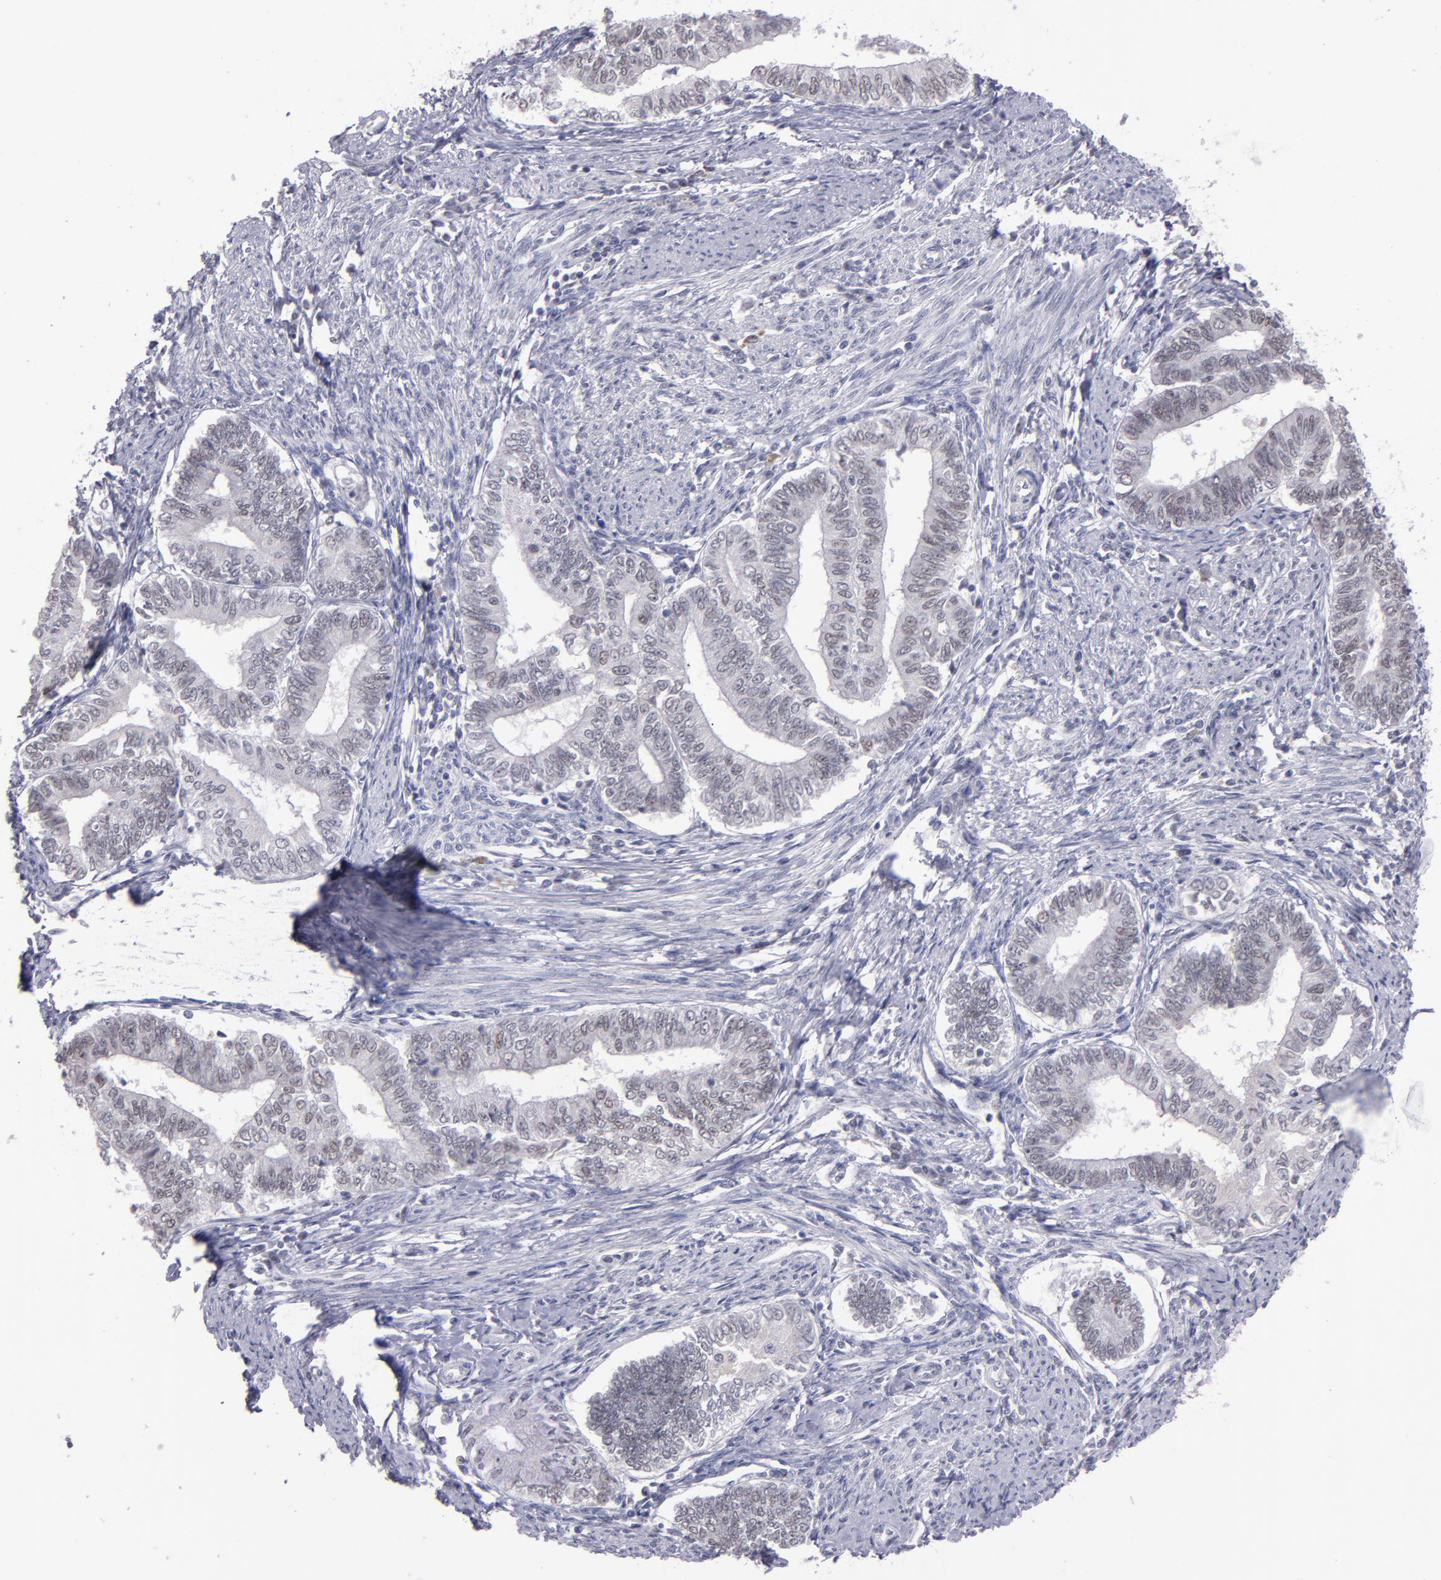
{"staining": {"intensity": "weak", "quantity": "<25%", "location": "nuclear"}, "tissue": "endometrial cancer", "cell_type": "Tumor cells", "image_type": "cancer", "snomed": [{"axis": "morphology", "description": "Adenocarcinoma, NOS"}, {"axis": "topography", "description": "Endometrium"}], "caption": "DAB immunohistochemical staining of human endometrial adenocarcinoma demonstrates no significant expression in tumor cells.", "gene": "OTUB2", "patient": {"sex": "female", "age": 66}}